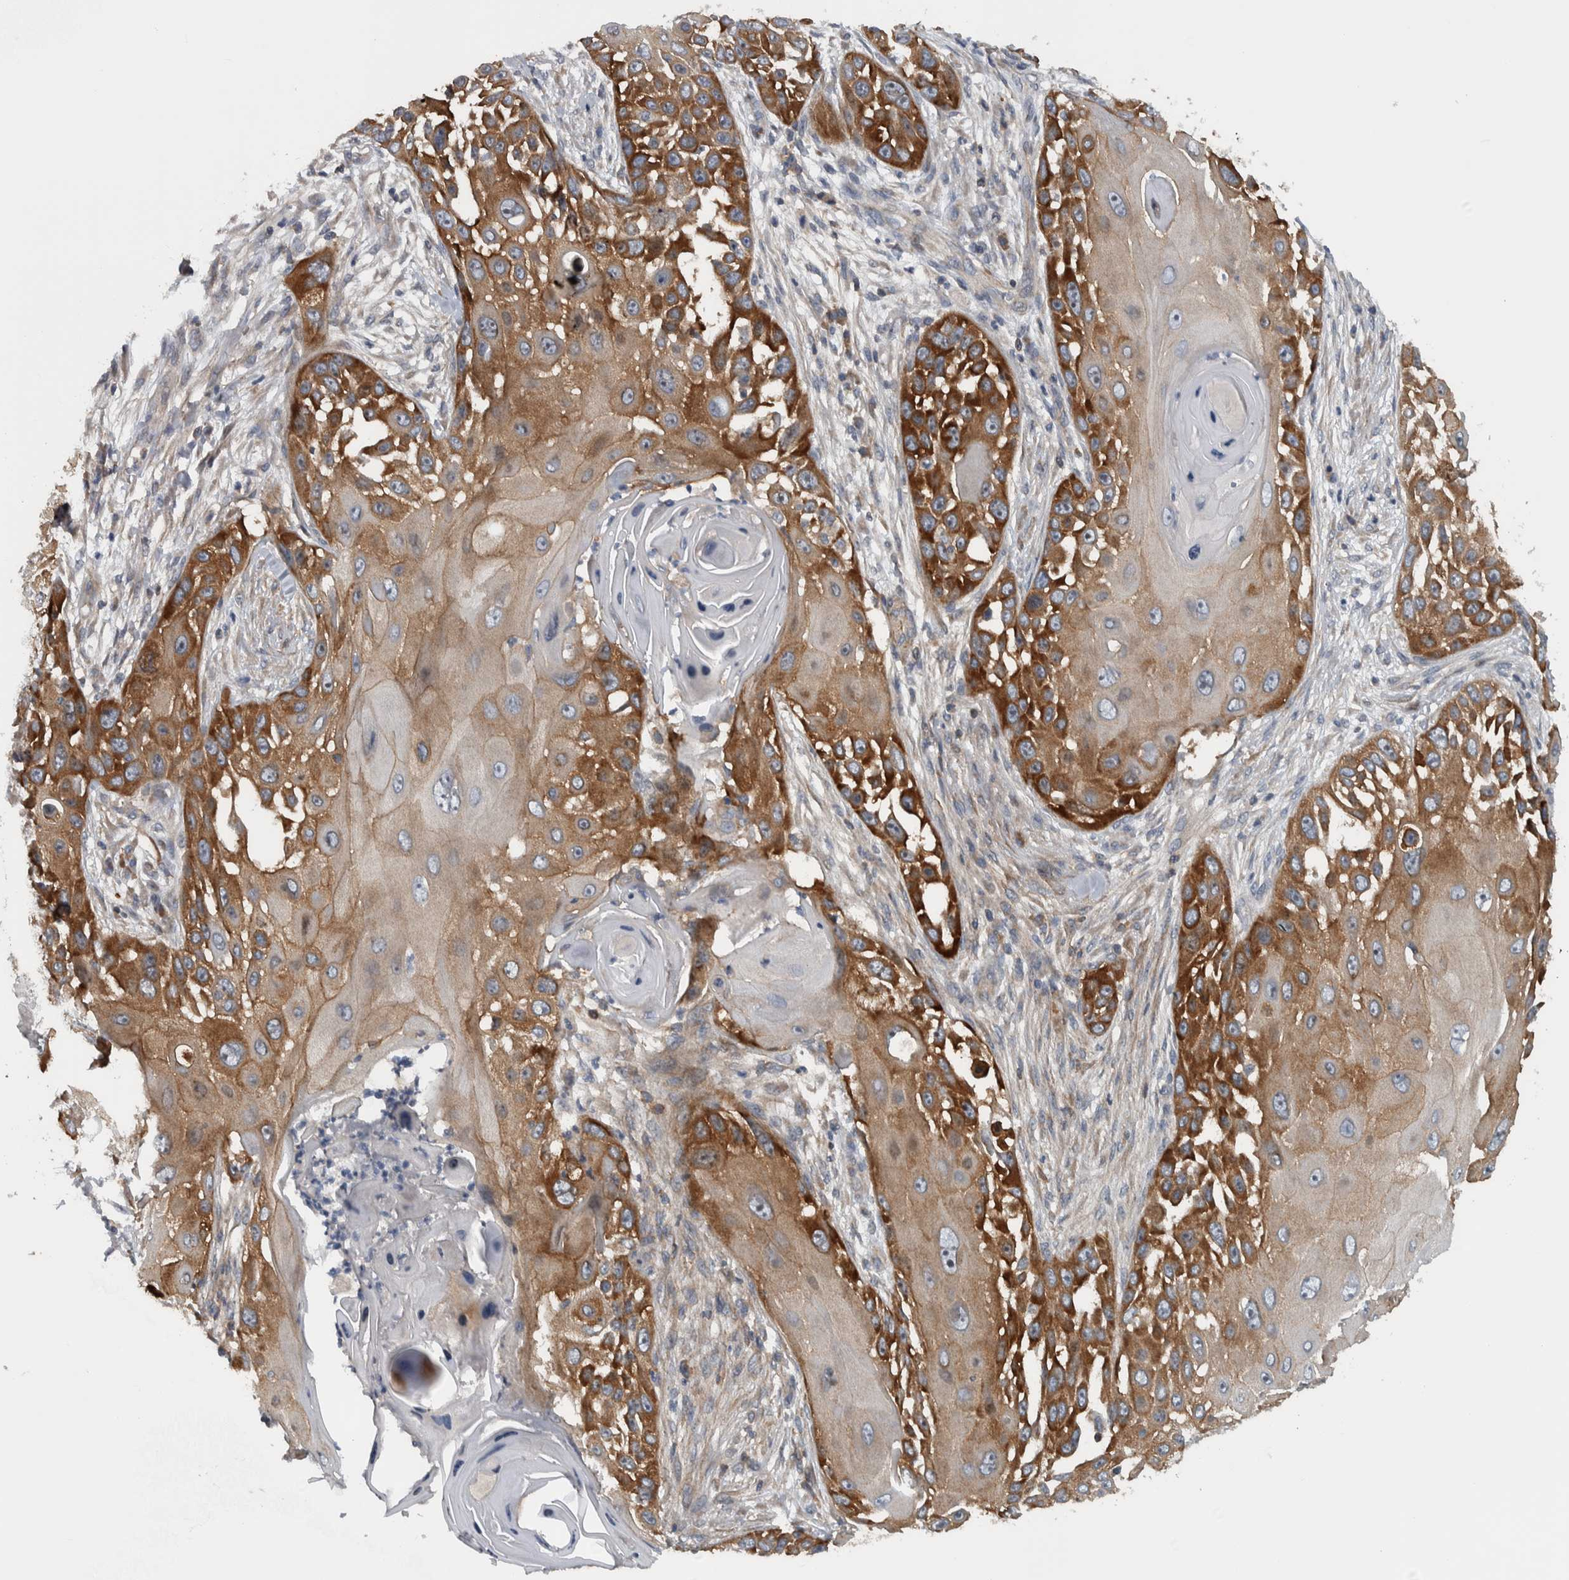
{"staining": {"intensity": "strong", "quantity": ">75%", "location": "cytoplasmic/membranous"}, "tissue": "skin cancer", "cell_type": "Tumor cells", "image_type": "cancer", "snomed": [{"axis": "morphology", "description": "Squamous cell carcinoma, NOS"}, {"axis": "topography", "description": "Skin"}], "caption": "Immunohistochemical staining of human skin squamous cell carcinoma exhibits high levels of strong cytoplasmic/membranous expression in approximately >75% of tumor cells.", "gene": "BAIAP2L1", "patient": {"sex": "female", "age": 44}}